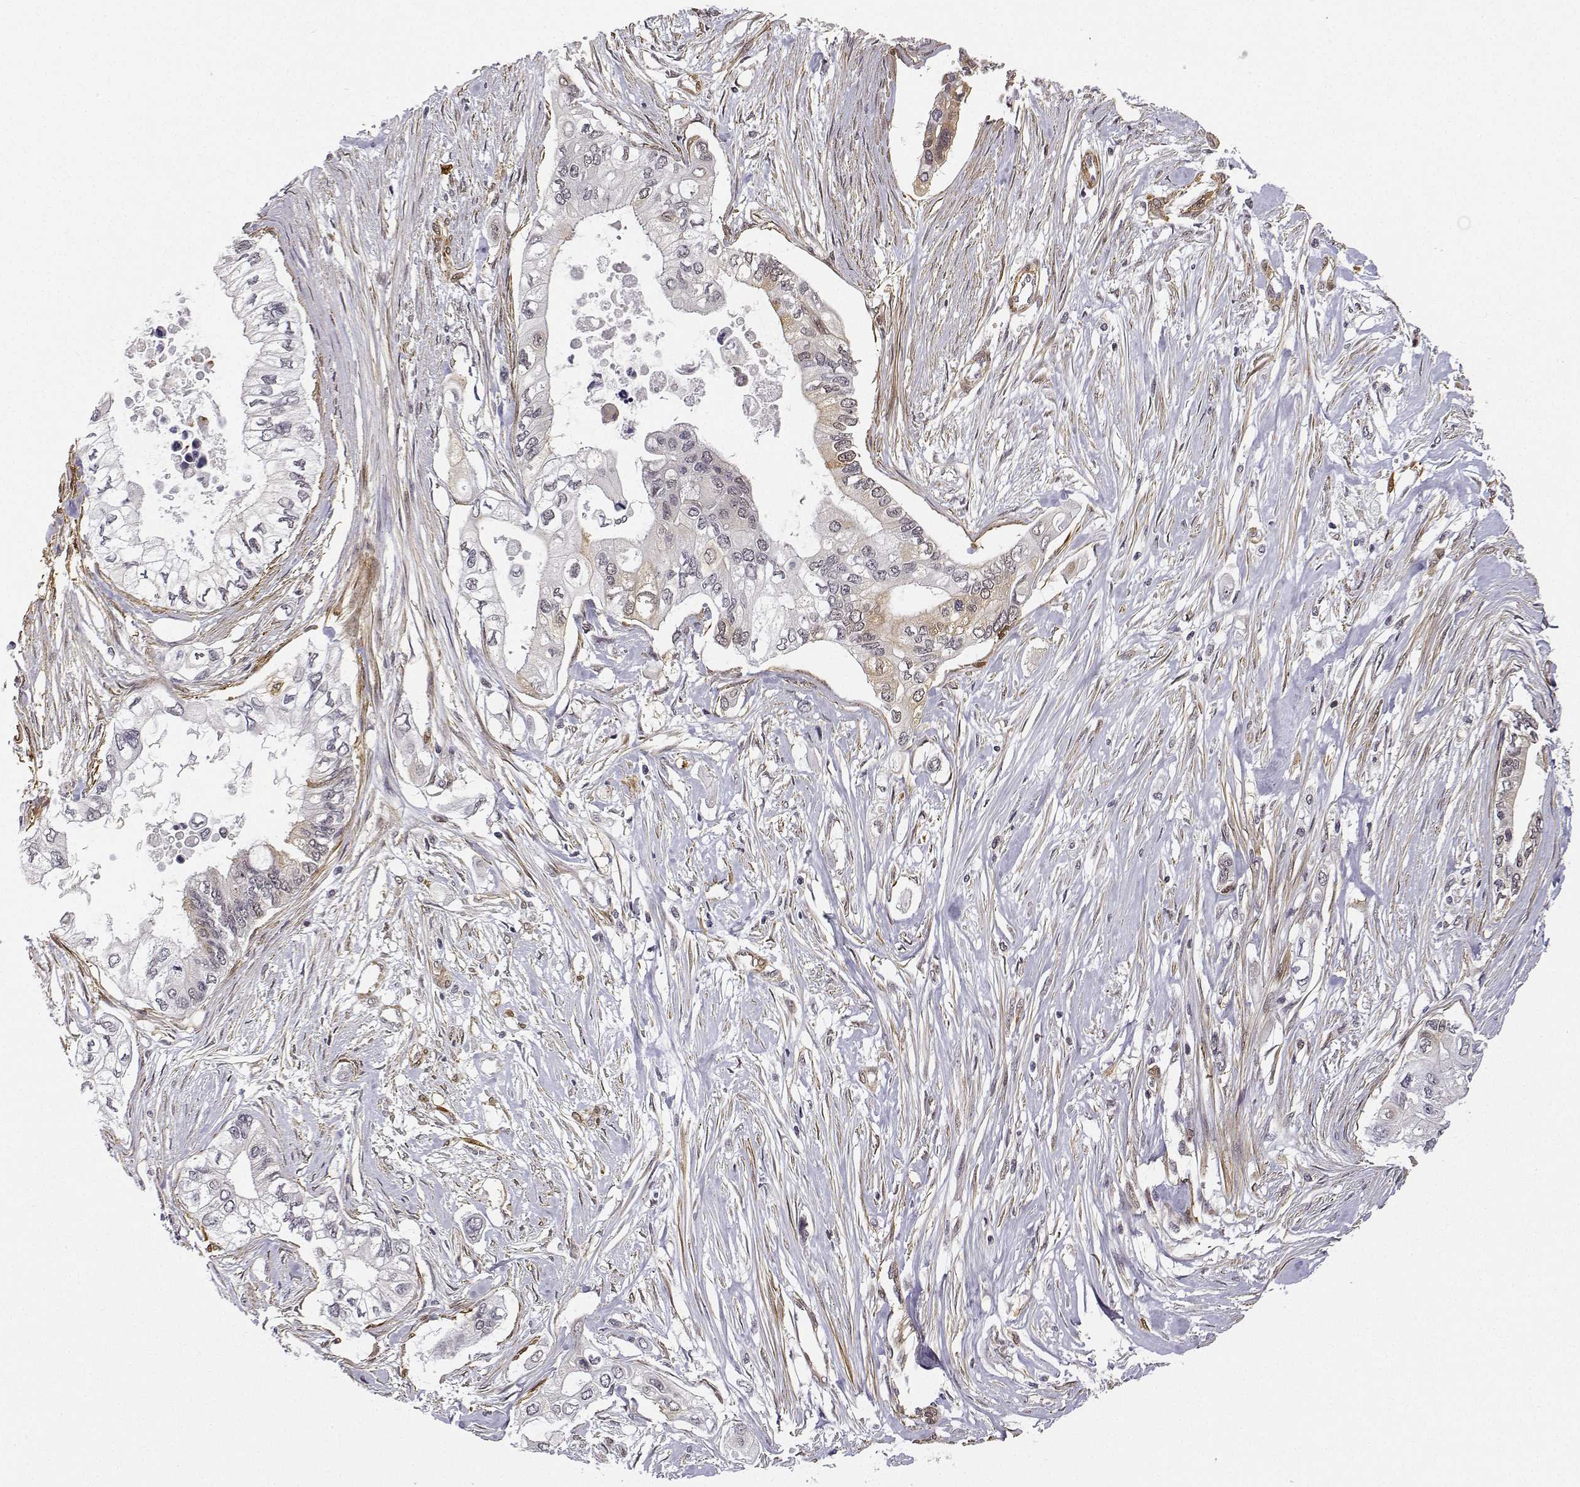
{"staining": {"intensity": "negative", "quantity": "none", "location": "none"}, "tissue": "pancreatic cancer", "cell_type": "Tumor cells", "image_type": "cancer", "snomed": [{"axis": "morphology", "description": "Adenocarcinoma, NOS"}, {"axis": "topography", "description": "Pancreas"}], "caption": "There is no significant expression in tumor cells of pancreatic cancer (adenocarcinoma).", "gene": "PHGDH", "patient": {"sex": "female", "age": 63}}